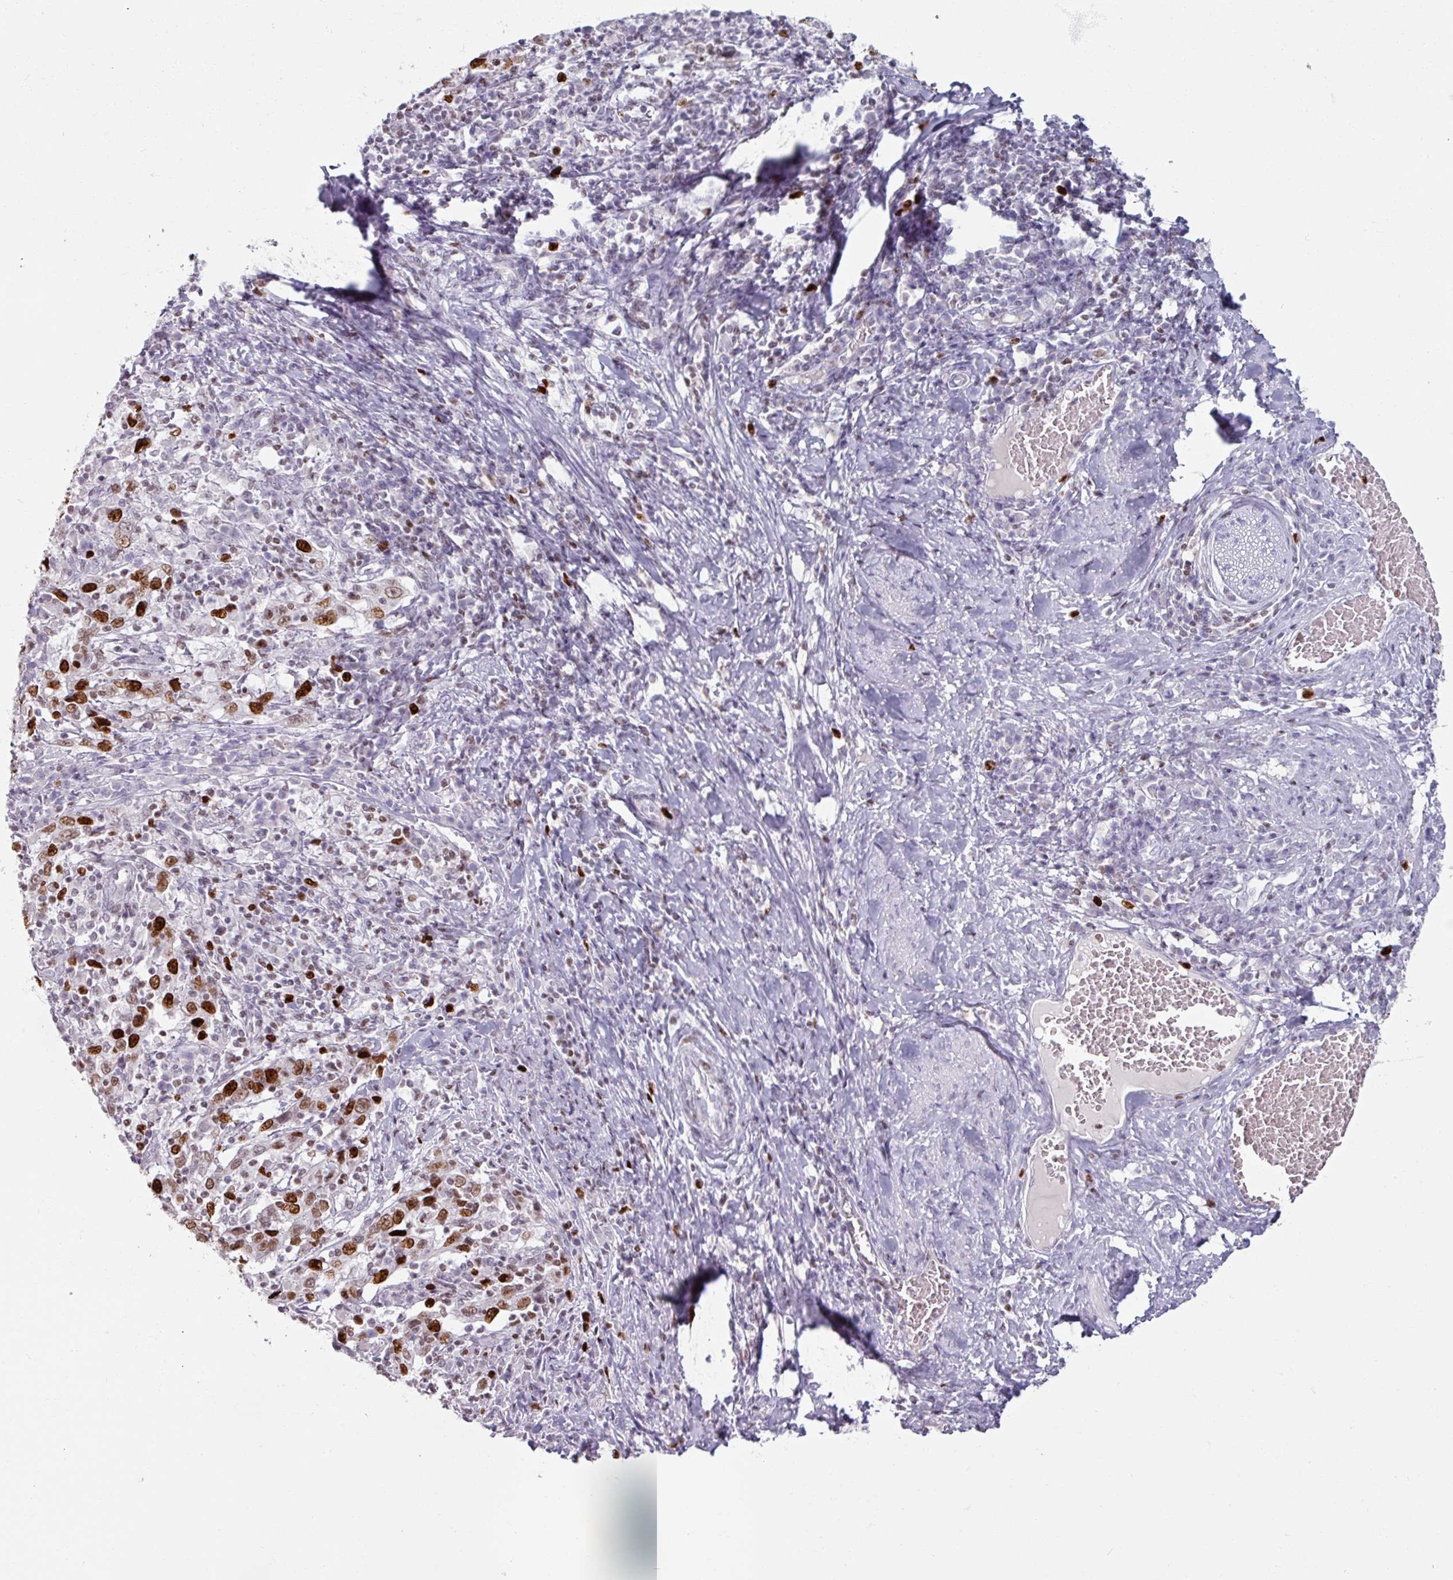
{"staining": {"intensity": "strong", "quantity": "25%-75%", "location": "nuclear"}, "tissue": "cervical cancer", "cell_type": "Tumor cells", "image_type": "cancer", "snomed": [{"axis": "morphology", "description": "Squamous cell carcinoma, NOS"}, {"axis": "topography", "description": "Cervix"}], "caption": "Protein staining of squamous cell carcinoma (cervical) tissue displays strong nuclear staining in about 25%-75% of tumor cells. The staining was performed using DAB (3,3'-diaminobenzidine) to visualize the protein expression in brown, while the nuclei were stained in blue with hematoxylin (Magnification: 20x).", "gene": "ATAD2", "patient": {"sex": "female", "age": 46}}